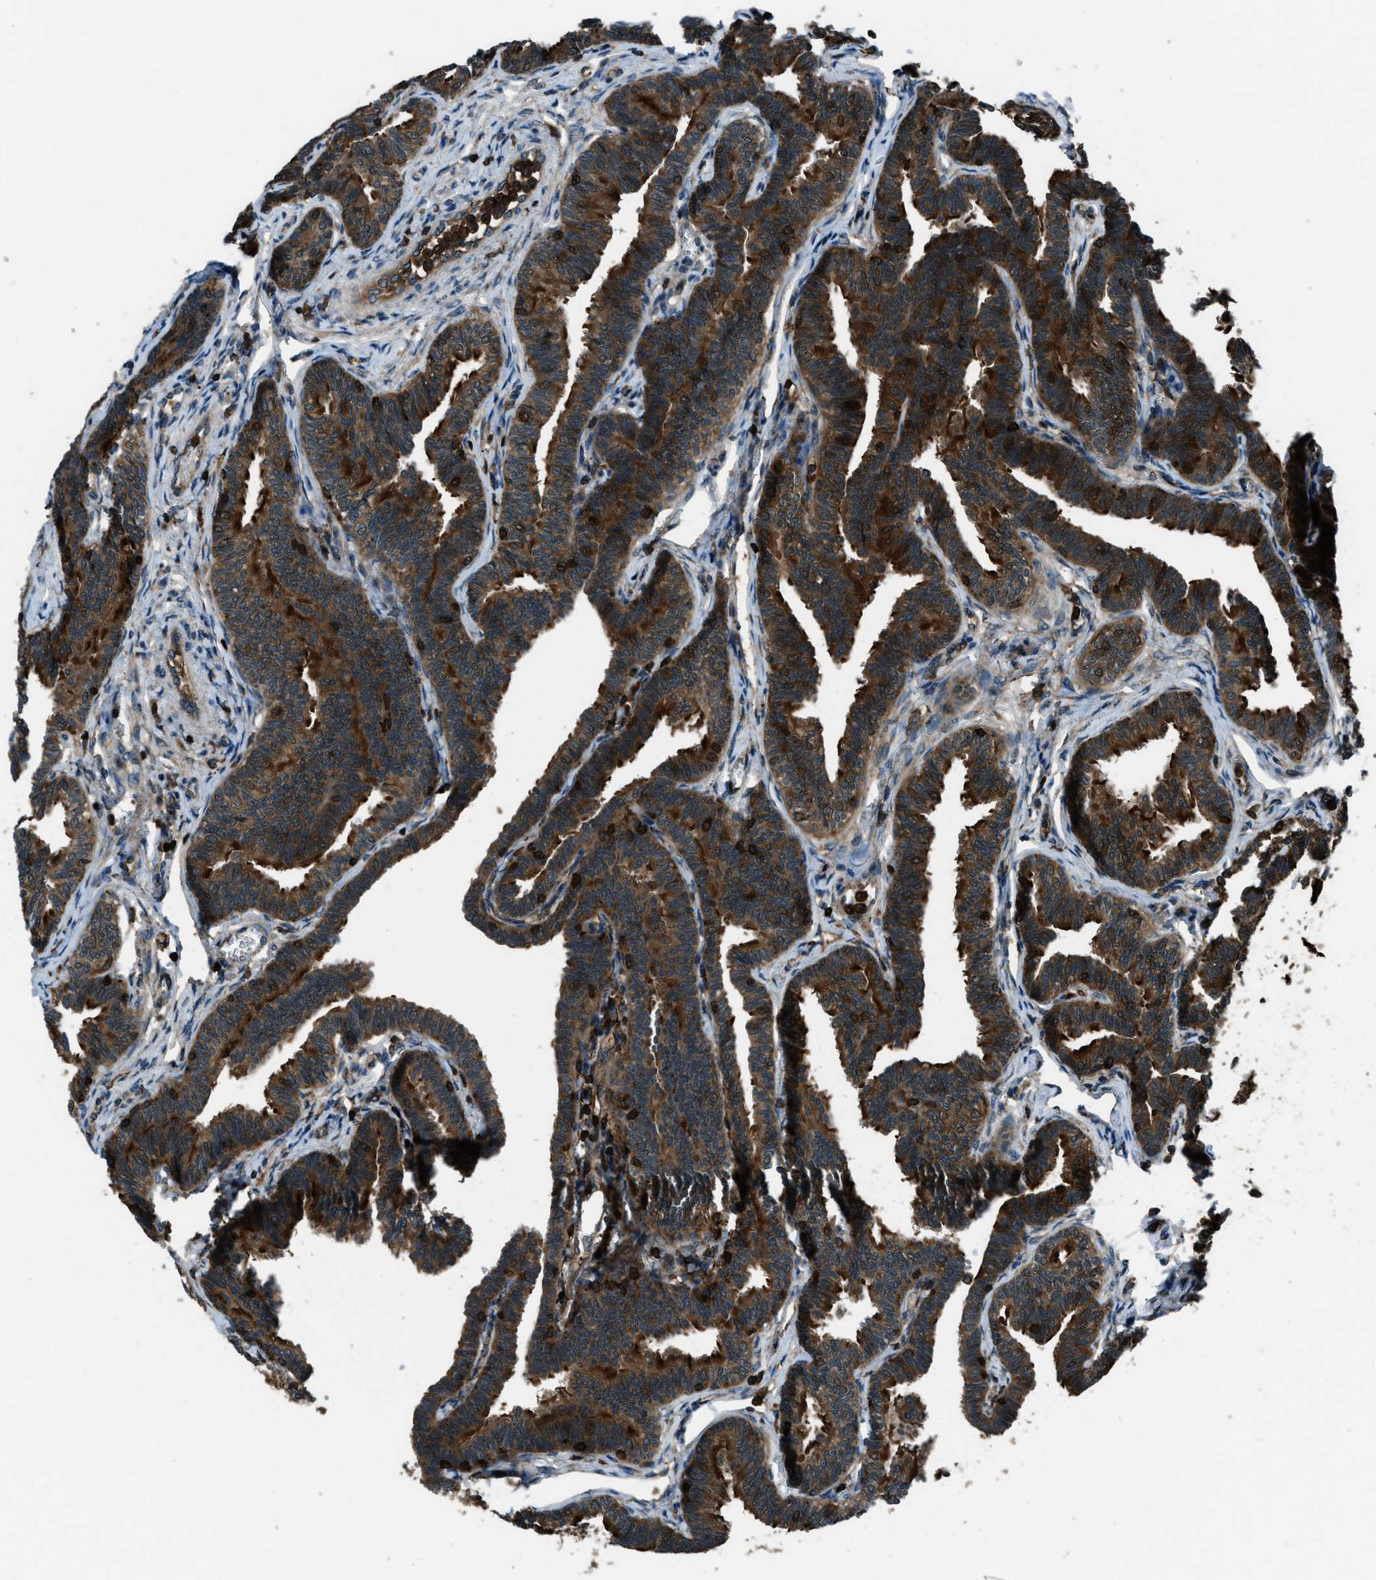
{"staining": {"intensity": "strong", "quantity": ">75%", "location": "cytoplasmic/membranous,nuclear"}, "tissue": "fallopian tube", "cell_type": "Glandular cells", "image_type": "normal", "snomed": [{"axis": "morphology", "description": "Normal tissue, NOS"}, {"axis": "topography", "description": "Fallopian tube"}, {"axis": "topography", "description": "Ovary"}], "caption": "There is high levels of strong cytoplasmic/membranous,nuclear positivity in glandular cells of unremarkable fallopian tube, as demonstrated by immunohistochemical staining (brown color).", "gene": "SNX30", "patient": {"sex": "female", "age": 23}}